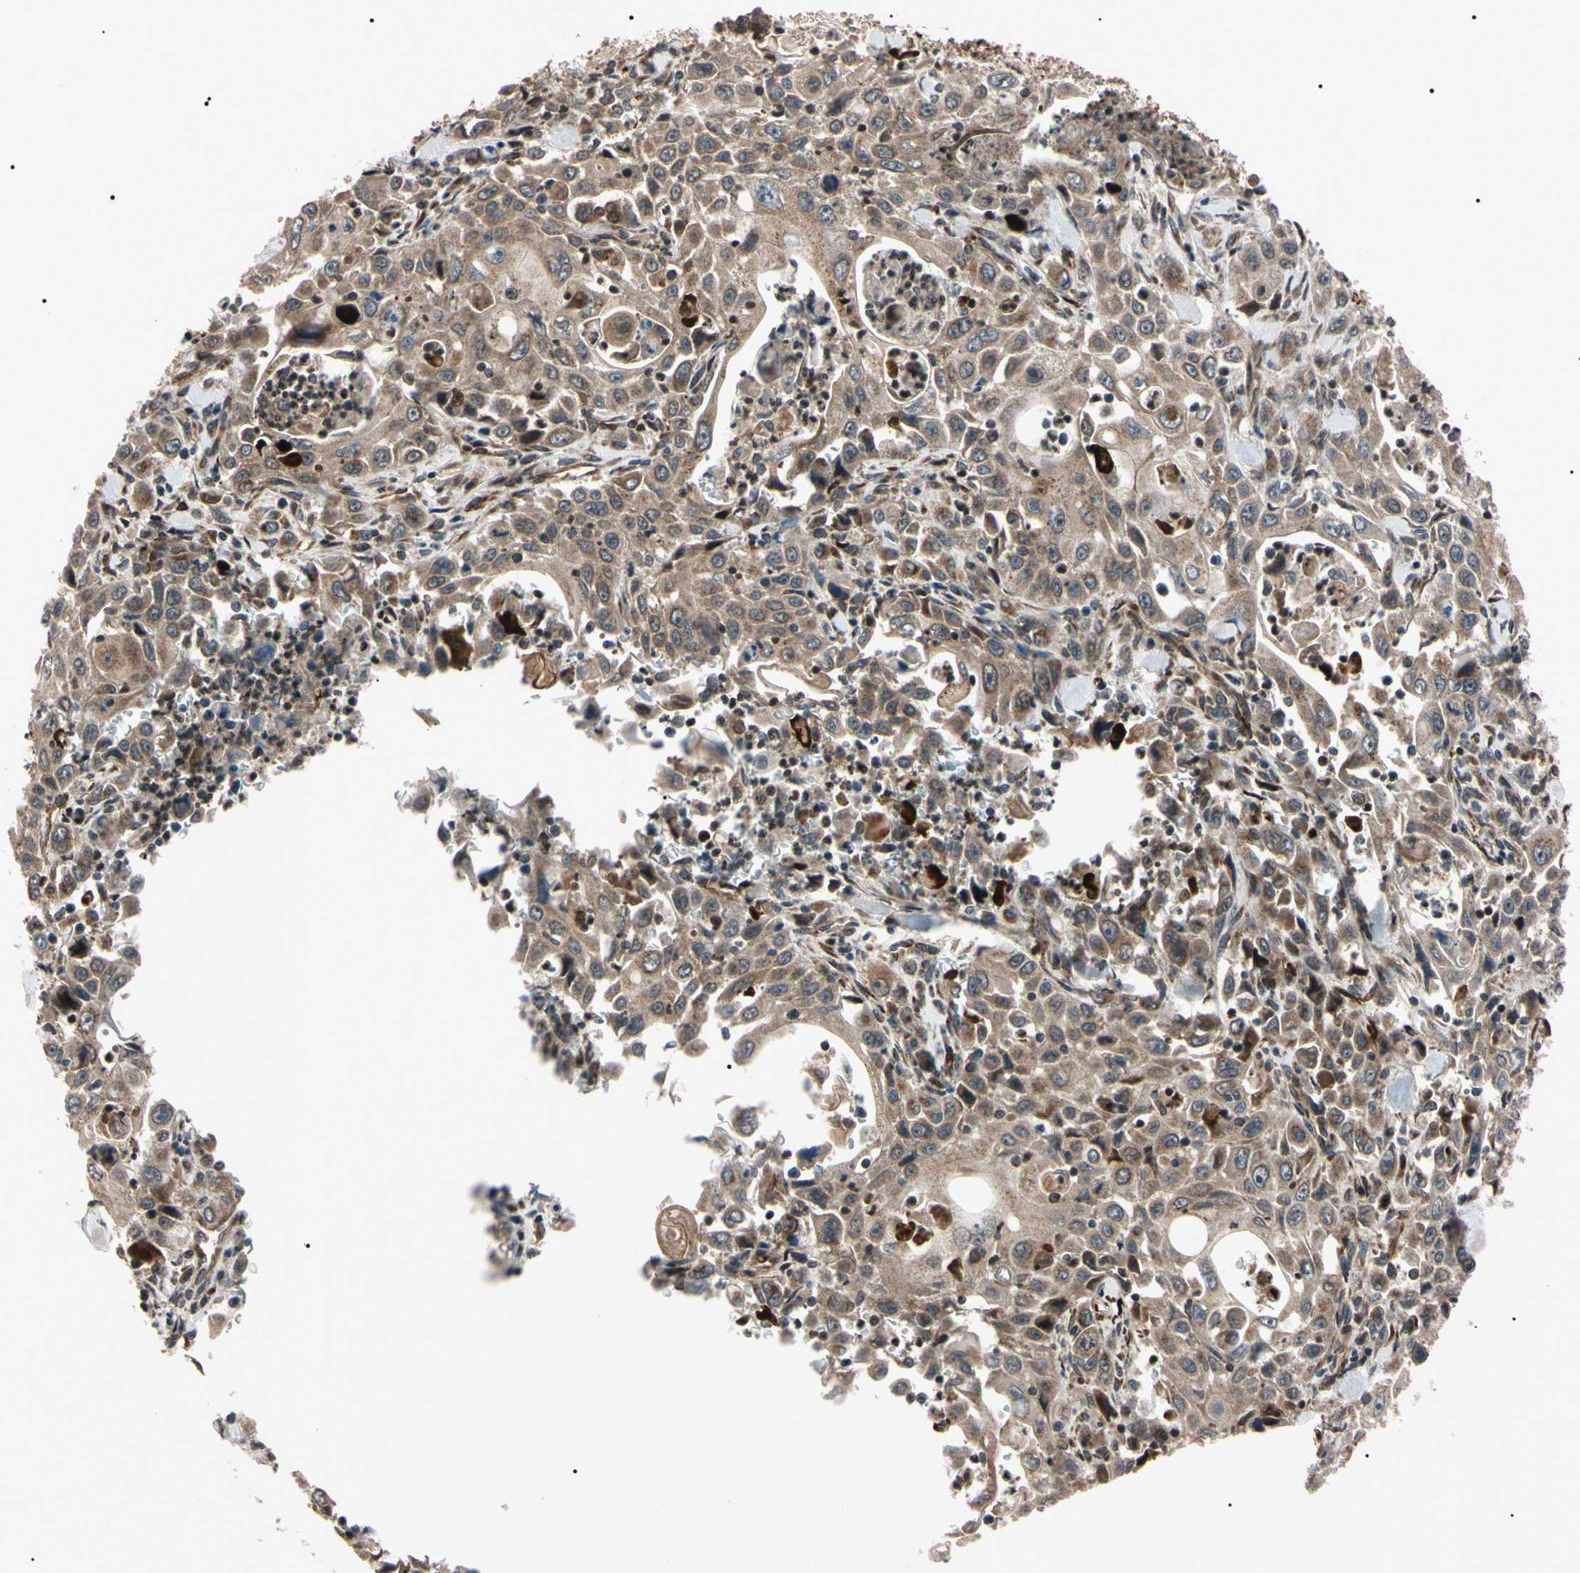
{"staining": {"intensity": "moderate", "quantity": ">75%", "location": "cytoplasmic/membranous"}, "tissue": "pancreatic cancer", "cell_type": "Tumor cells", "image_type": "cancer", "snomed": [{"axis": "morphology", "description": "Adenocarcinoma, NOS"}, {"axis": "topography", "description": "Pancreas"}], "caption": "Pancreatic cancer (adenocarcinoma) was stained to show a protein in brown. There is medium levels of moderate cytoplasmic/membranous staining in about >75% of tumor cells. Using DAB (3,3'-diaminobenzidine) (brown) and hematoxylin (blue) stains, captured at high magnification using brightfield microscopy.", "gene": "GUCY1B1", "patient": {"sex": "male", "age": 70}}